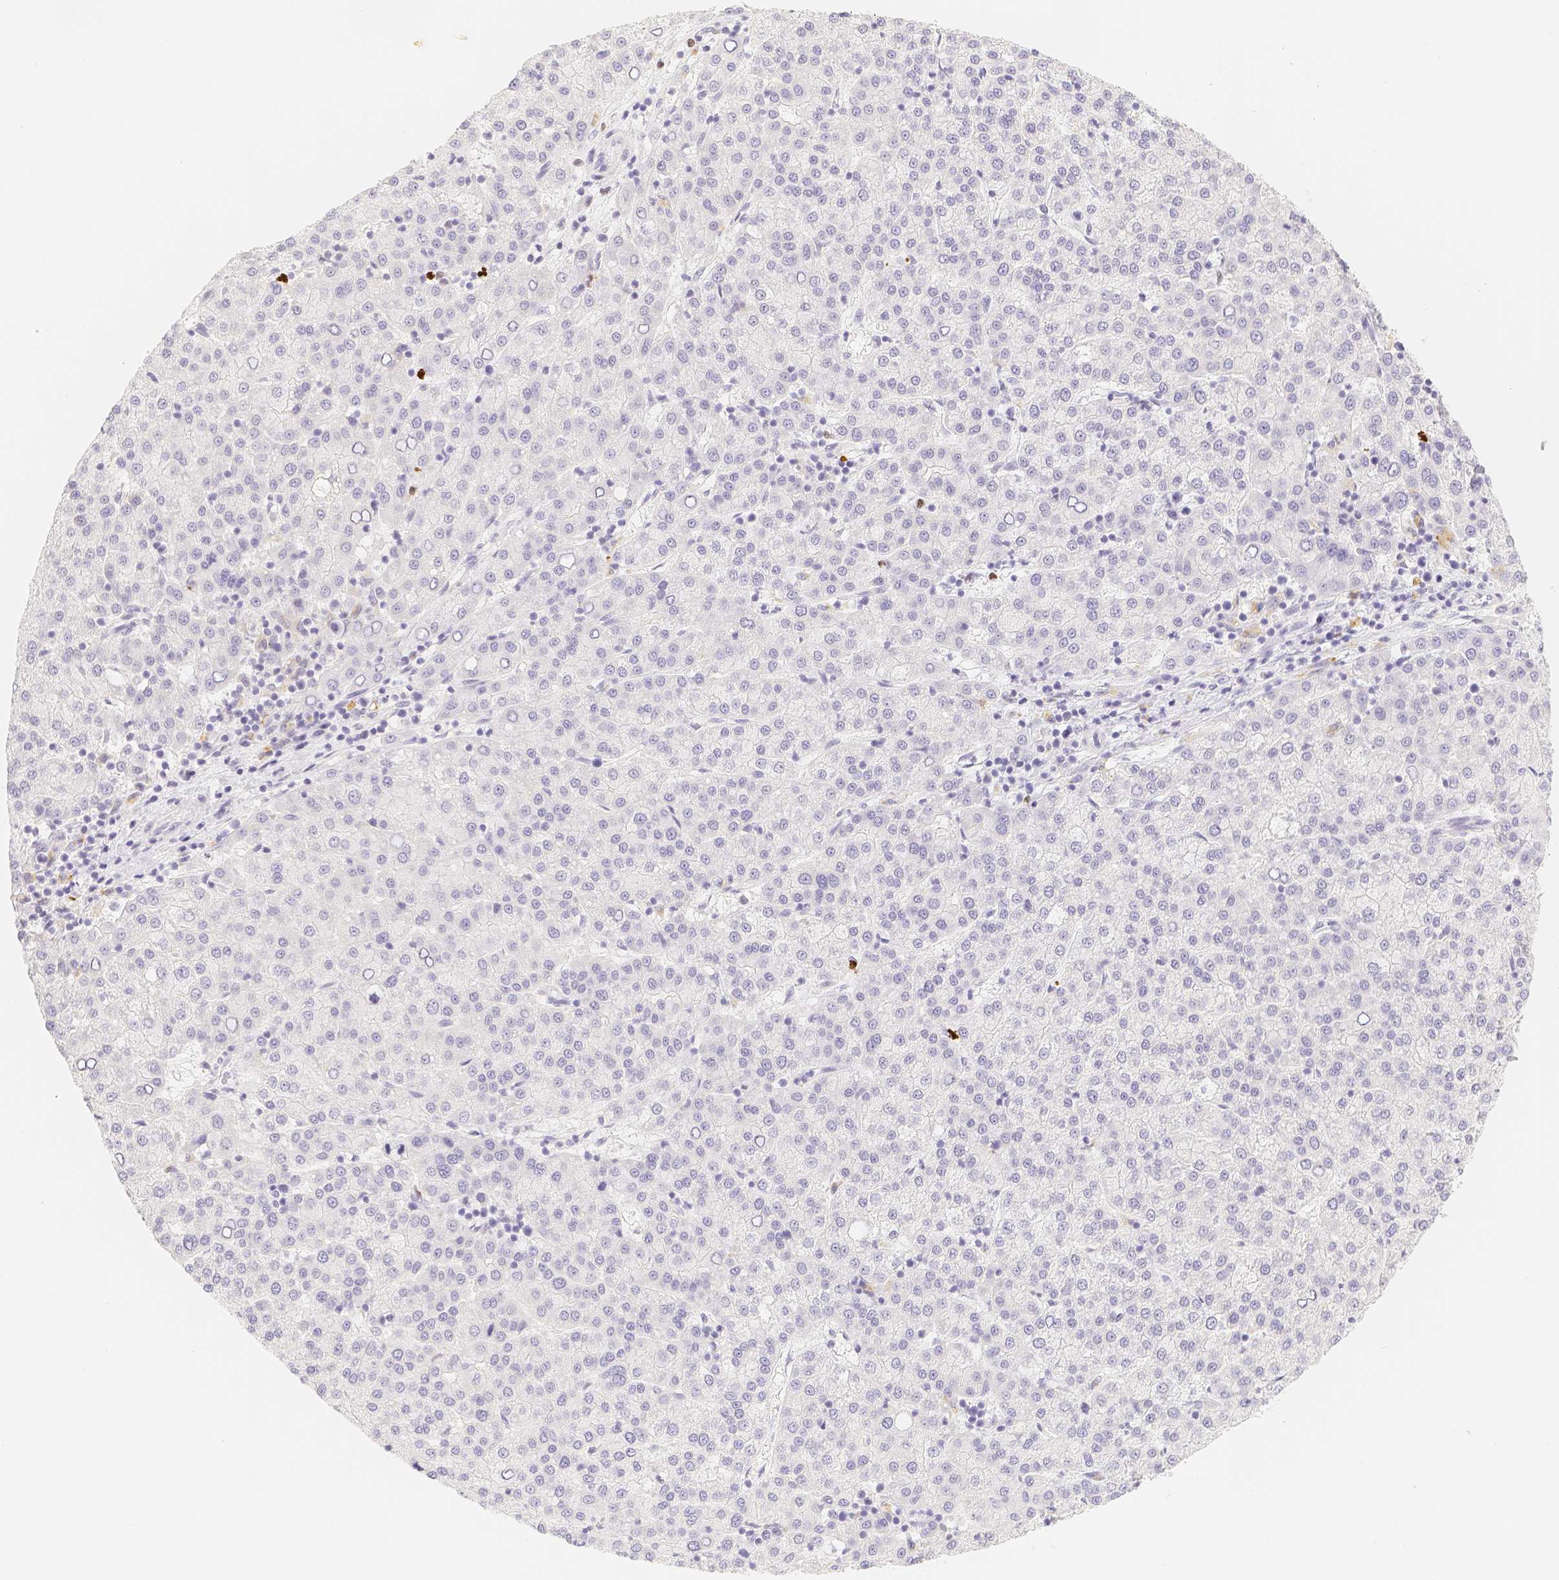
{"staining": {"intensity": "negative", "quantity": "none", "location": "none"}, "tissue": "liver cancer", "cell_type": "Tumor cells", "image_type": "cancer", "snomed": [{"axis": "morphology", "description": "Carcinoma, Hepatocellular, NOS"}, {"axis": "topography", "description": "Liver"}], "caption": "Tumor cells are negative for brown protein staining in liver cancer.", "gene": "PADI4", "patient": {"sex": "female", "age": 58}}